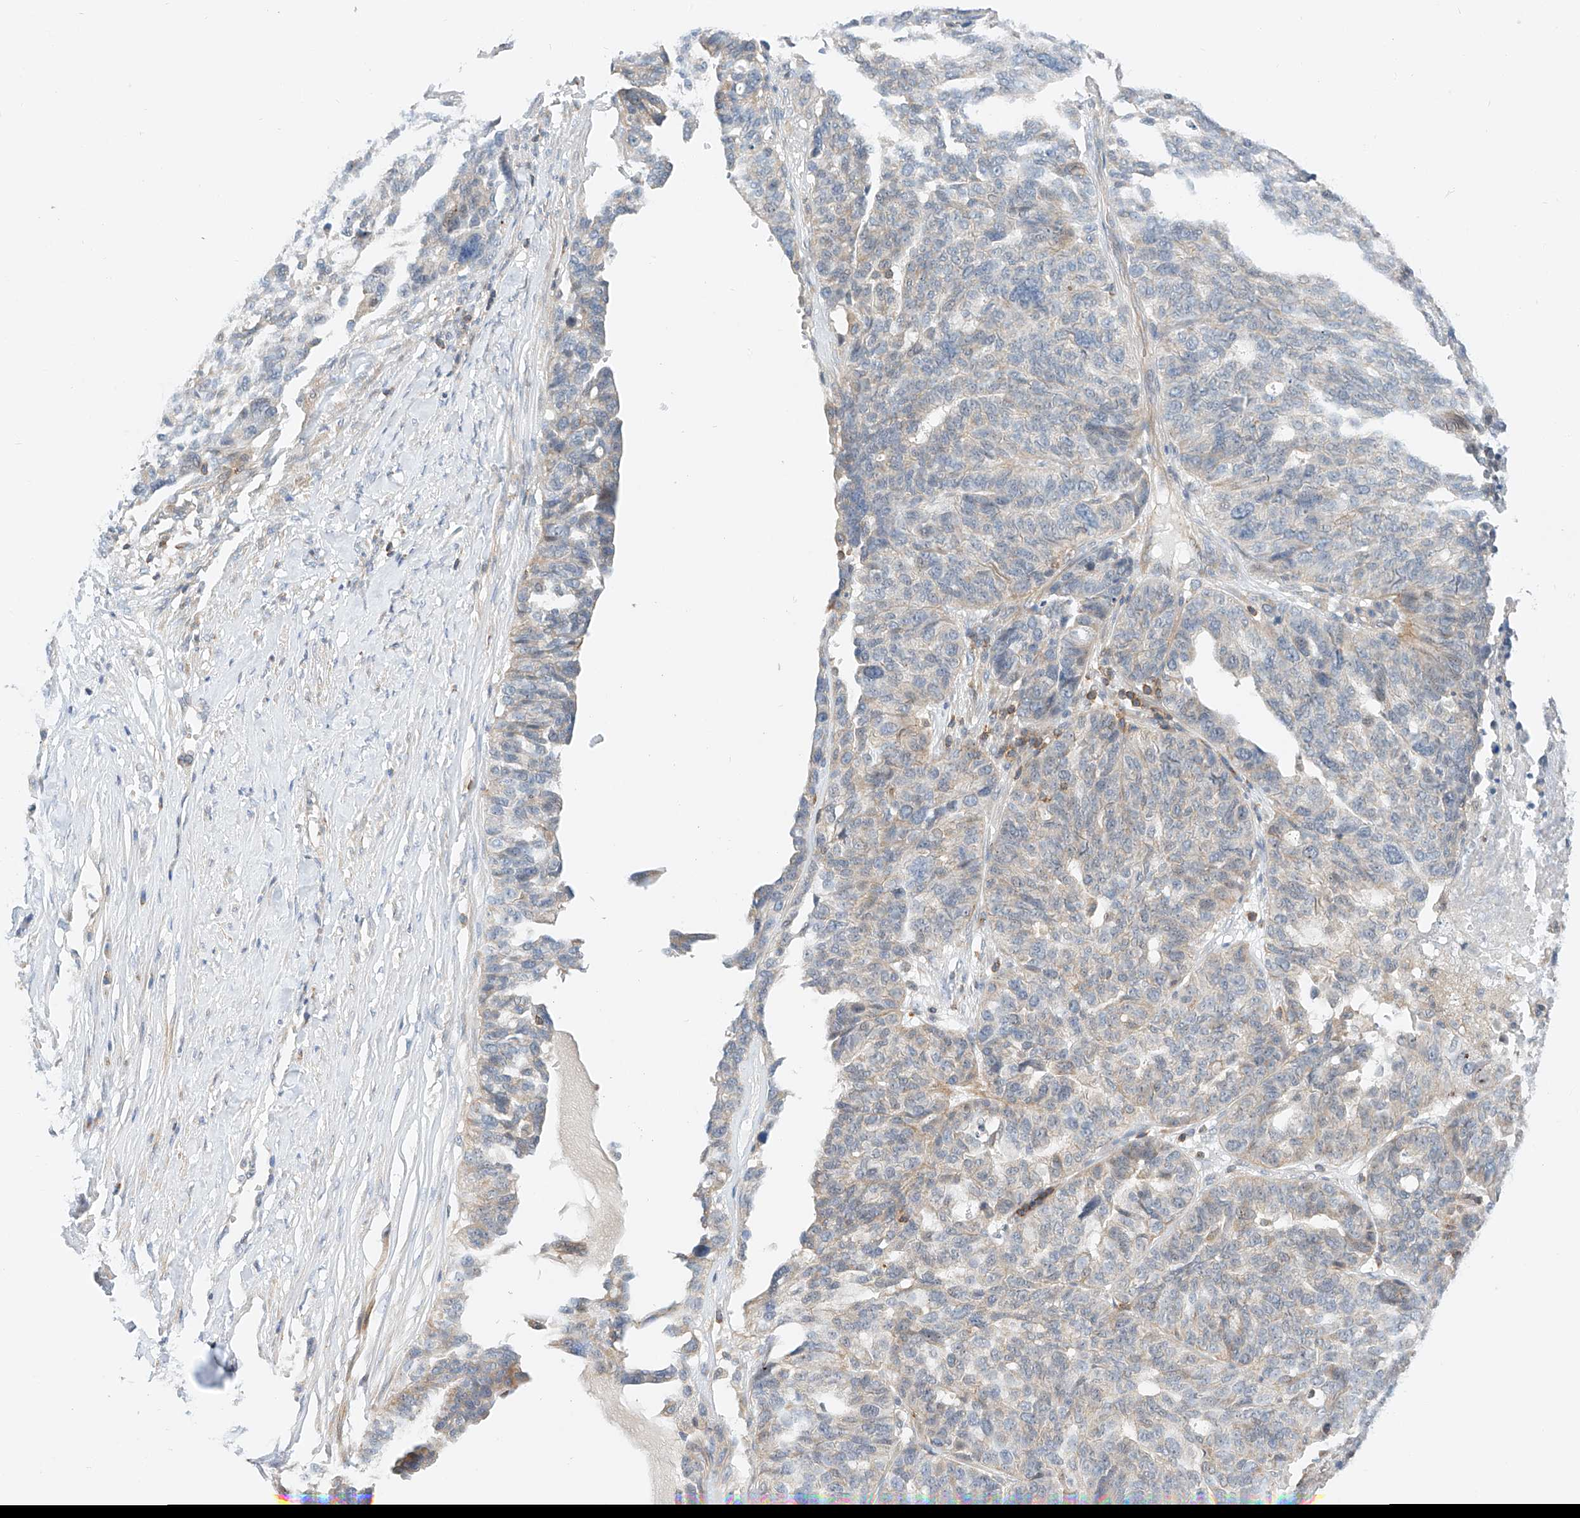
{"staining": {"intensity": "weak", "quantity": "<25%", "location": "cytoplasmic/membranous"}, "tissue": "ovarian cancer", "cell_type": "Tumor cells", "image_type": "cancer", "snomed": [{"axis": "morphology", "description": "Cystadenocarcinoma, serous, NOS"}, {"axis": "topography", "description": "Ovary"}], "caption": "Ovarian cancer was stained to show a protein in brown. There is no significant staining in tumor cells. Nuclei are stained in blue.", "gene": "MFN2", "patient": {"sex": "female", "age": 59}}